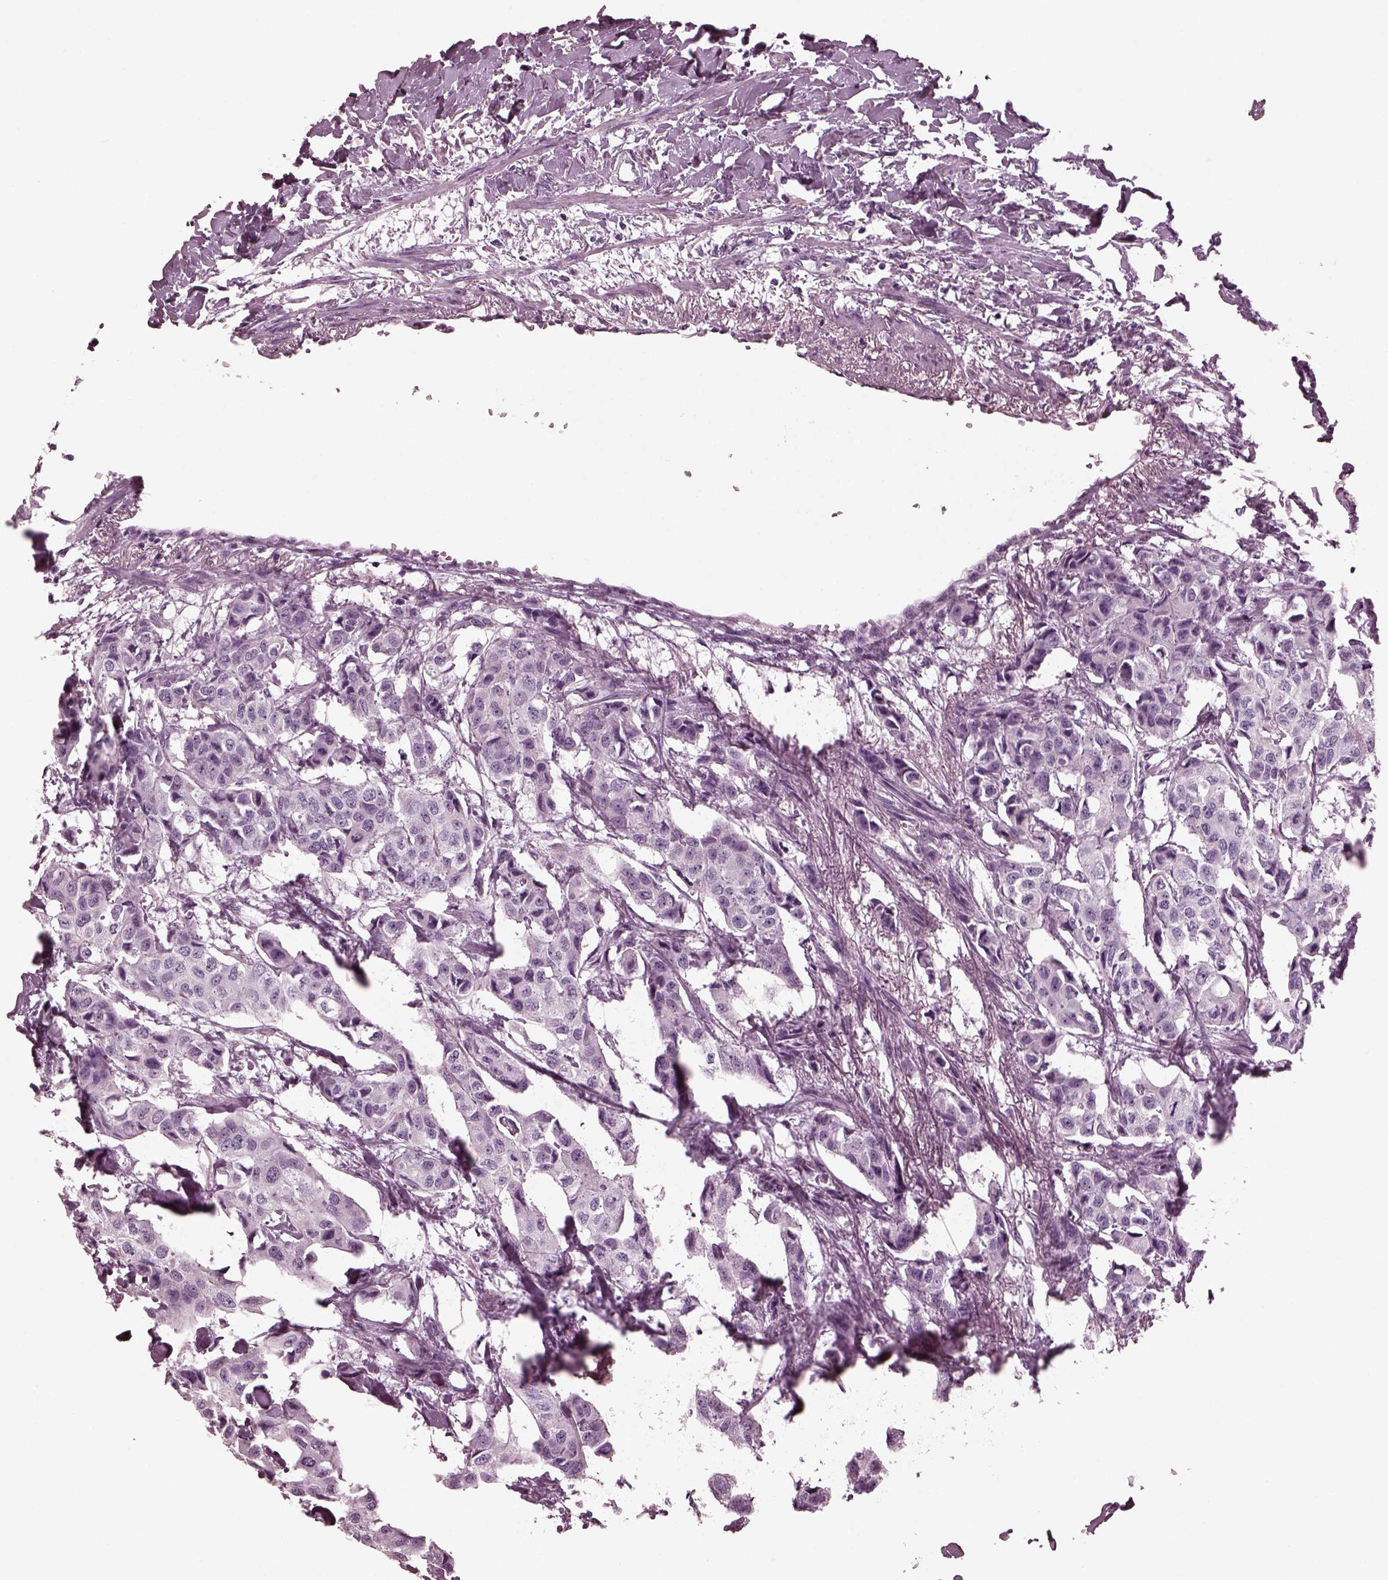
{"staining": {"intensity": "negative", "quantity": "none", "location": "none"}, "tissue": "breast cancer", "cell_type": "Tumor cells", "image_type": "cancer", "snomed": [{"axis": "morphology", "description": "Duct carcinoma"}, {"axis": "topography", "description": "Breast"}], "caption": "IHC of breast cancer (invasive ductal carcinoma) displays no staining in tumor cells.", "gene": "MIB2", "patient": {"sex": "female", "age": 80}}